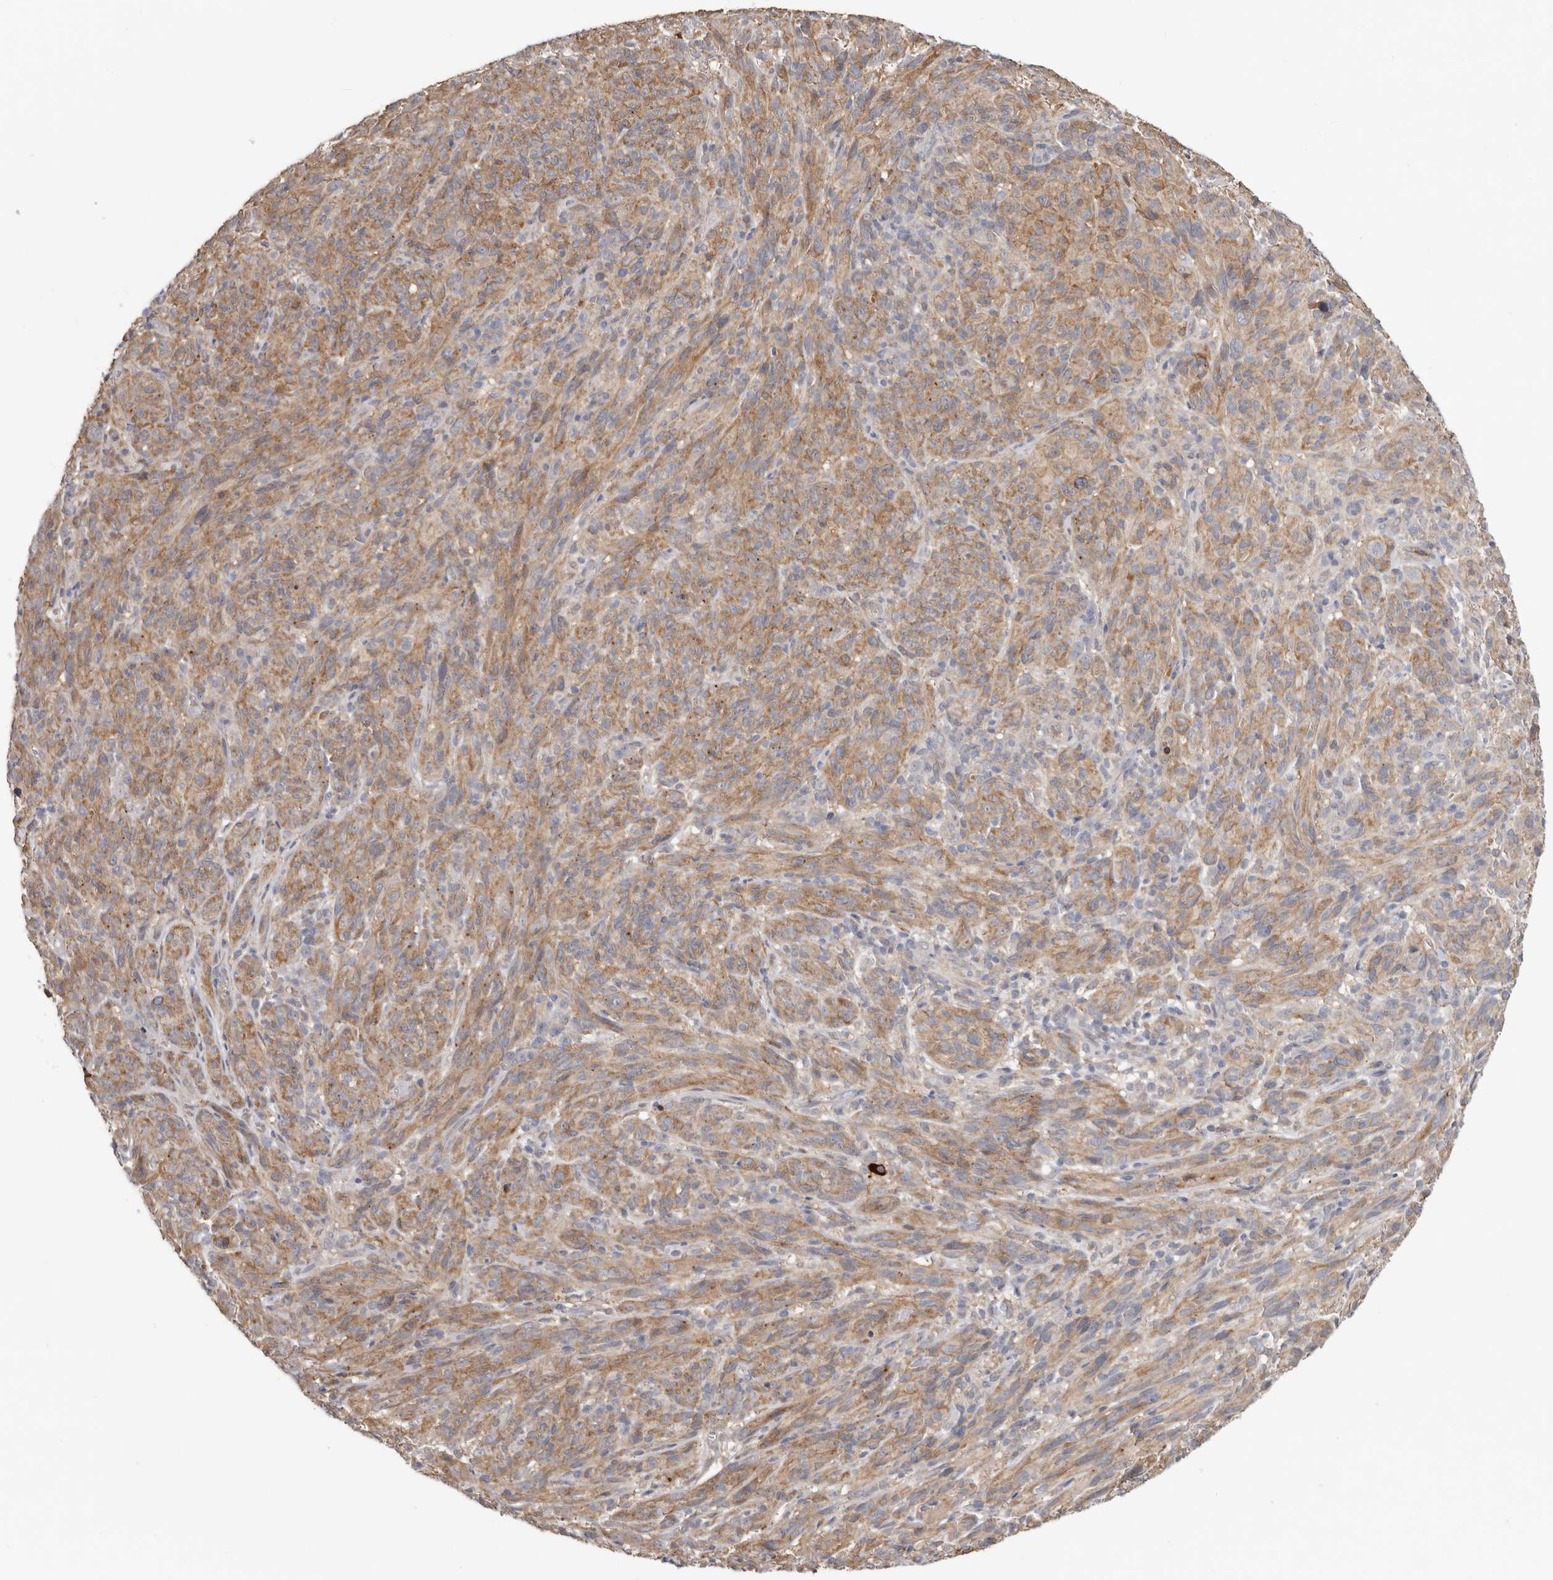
{"staining": {"intensity": "moderate", "quantity": ">75%", "location": "cytoplasmic/membranous"}, "tissue": "melanoma", "cell_type": "Tumor cells", "image_type": "cancer", "snomed": [{"axis": "morphology", "description": "Malignant melanoma, NOS"}, {"axis": "topography", "description": "Skin of head"}], "caption": "IHC (DAB) staining of melanoma reveals moderate cytoplasmic/membranous protein expression in approximately >75% of tumor cells. (IHC, brightfield microscopy, high magnification).", "gene": "MSRB2", "patient": {"sex": "male", "age": 96}}